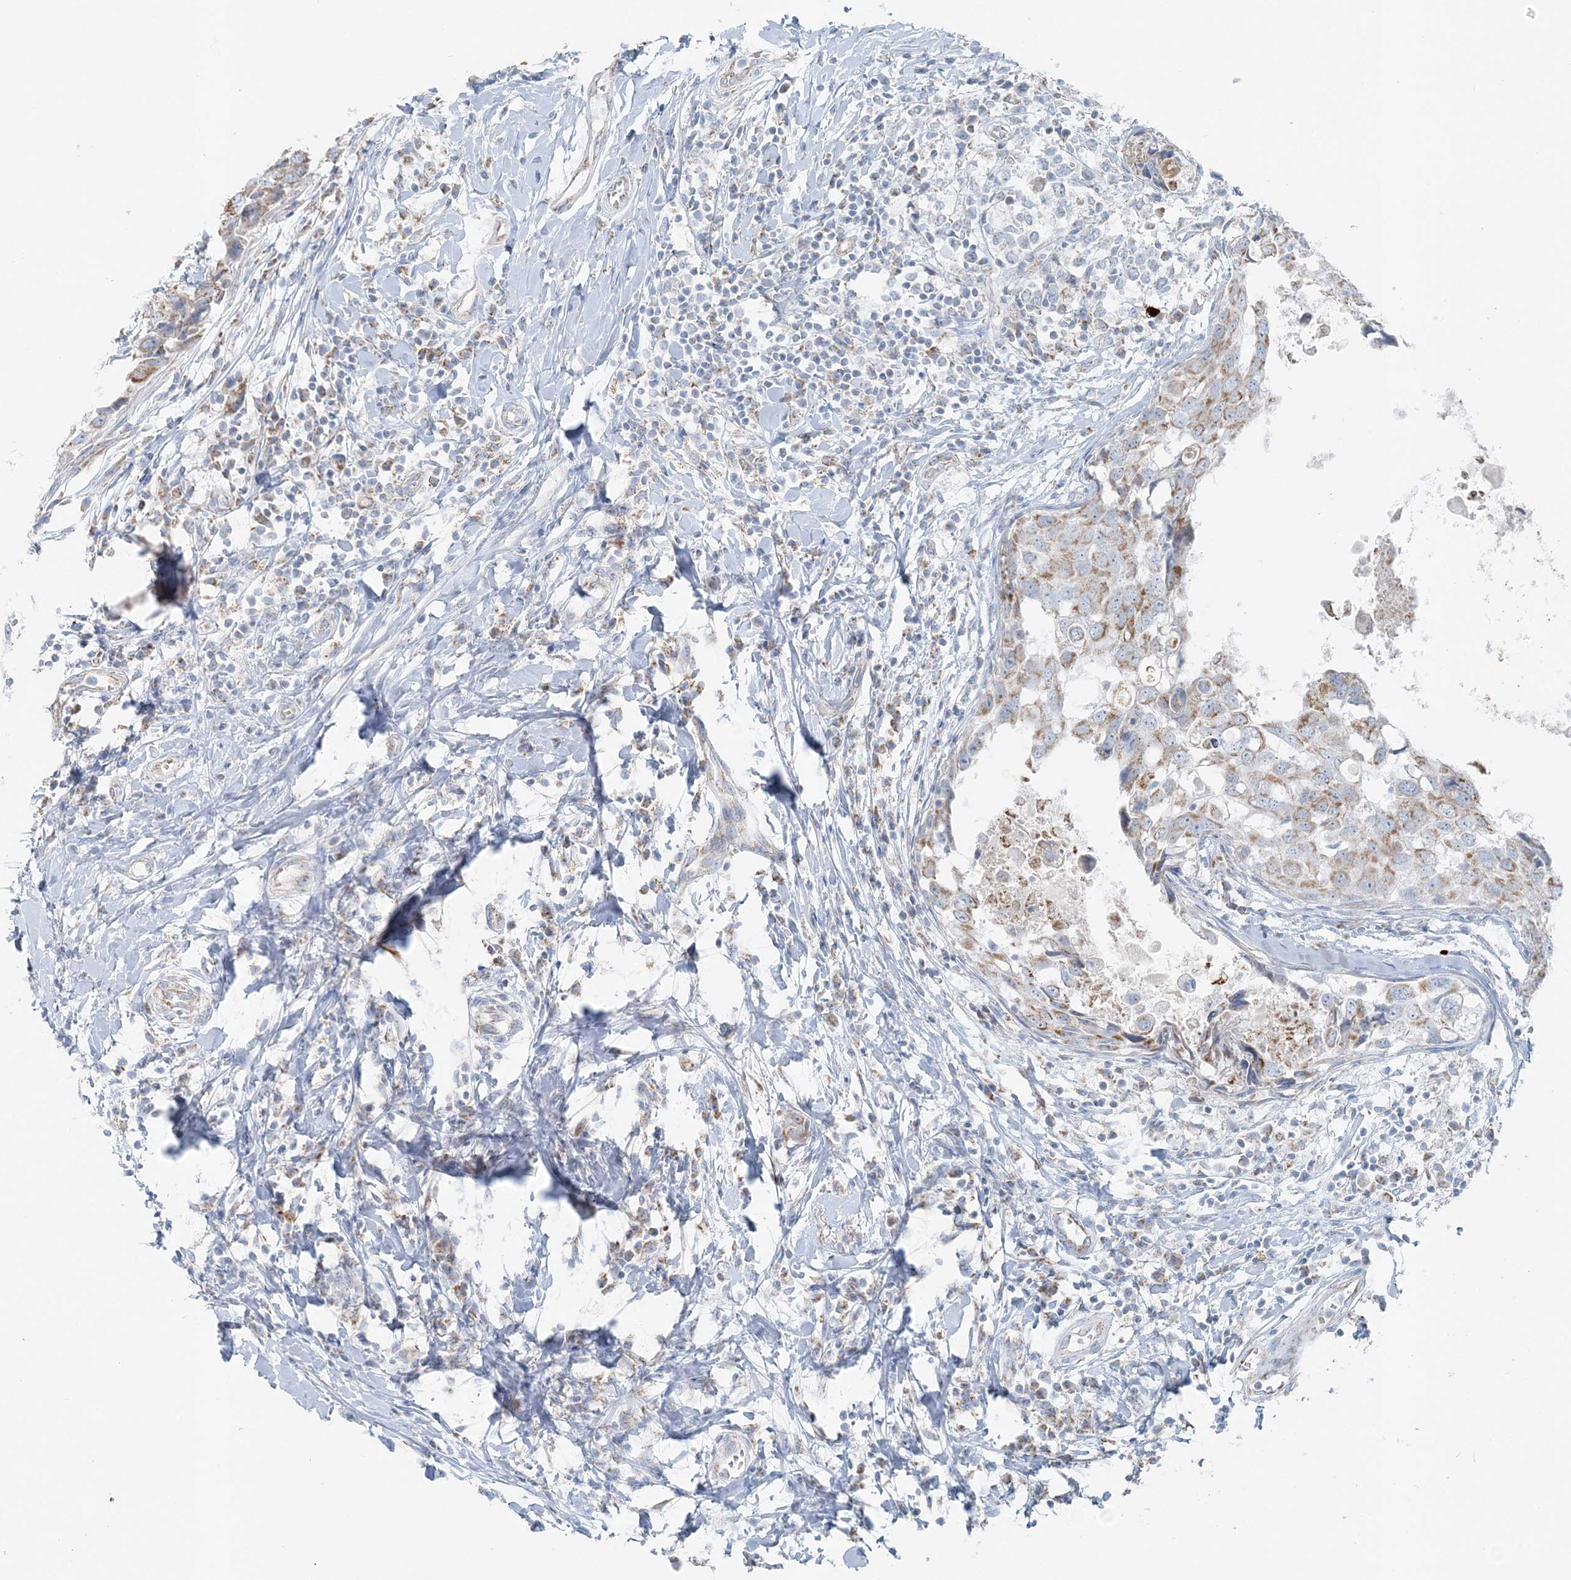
{"staining": {"intensity": "moderate", "quantity": ">75%", "location": "cytoplasmic/membranous"}, "tissue": "breast cancer", "cell_type": "Tumor cells", "image_type": "cancer", "snomed": [{"axis": "morphology", "description": "Duct carcinoma"}, {"axis": "topography", "description": "Breast"}], "caption": "Protein expression analysis of invasive ductal carcinoma (breast) displays moderate cytoplasmic/membranous positivity in about >75% of tumor cells. (brown staining indicates protein expression, while blue staining denotes nuclei).", "gene": "PCCB", "patient": {"sex": "female", "age": 27}}